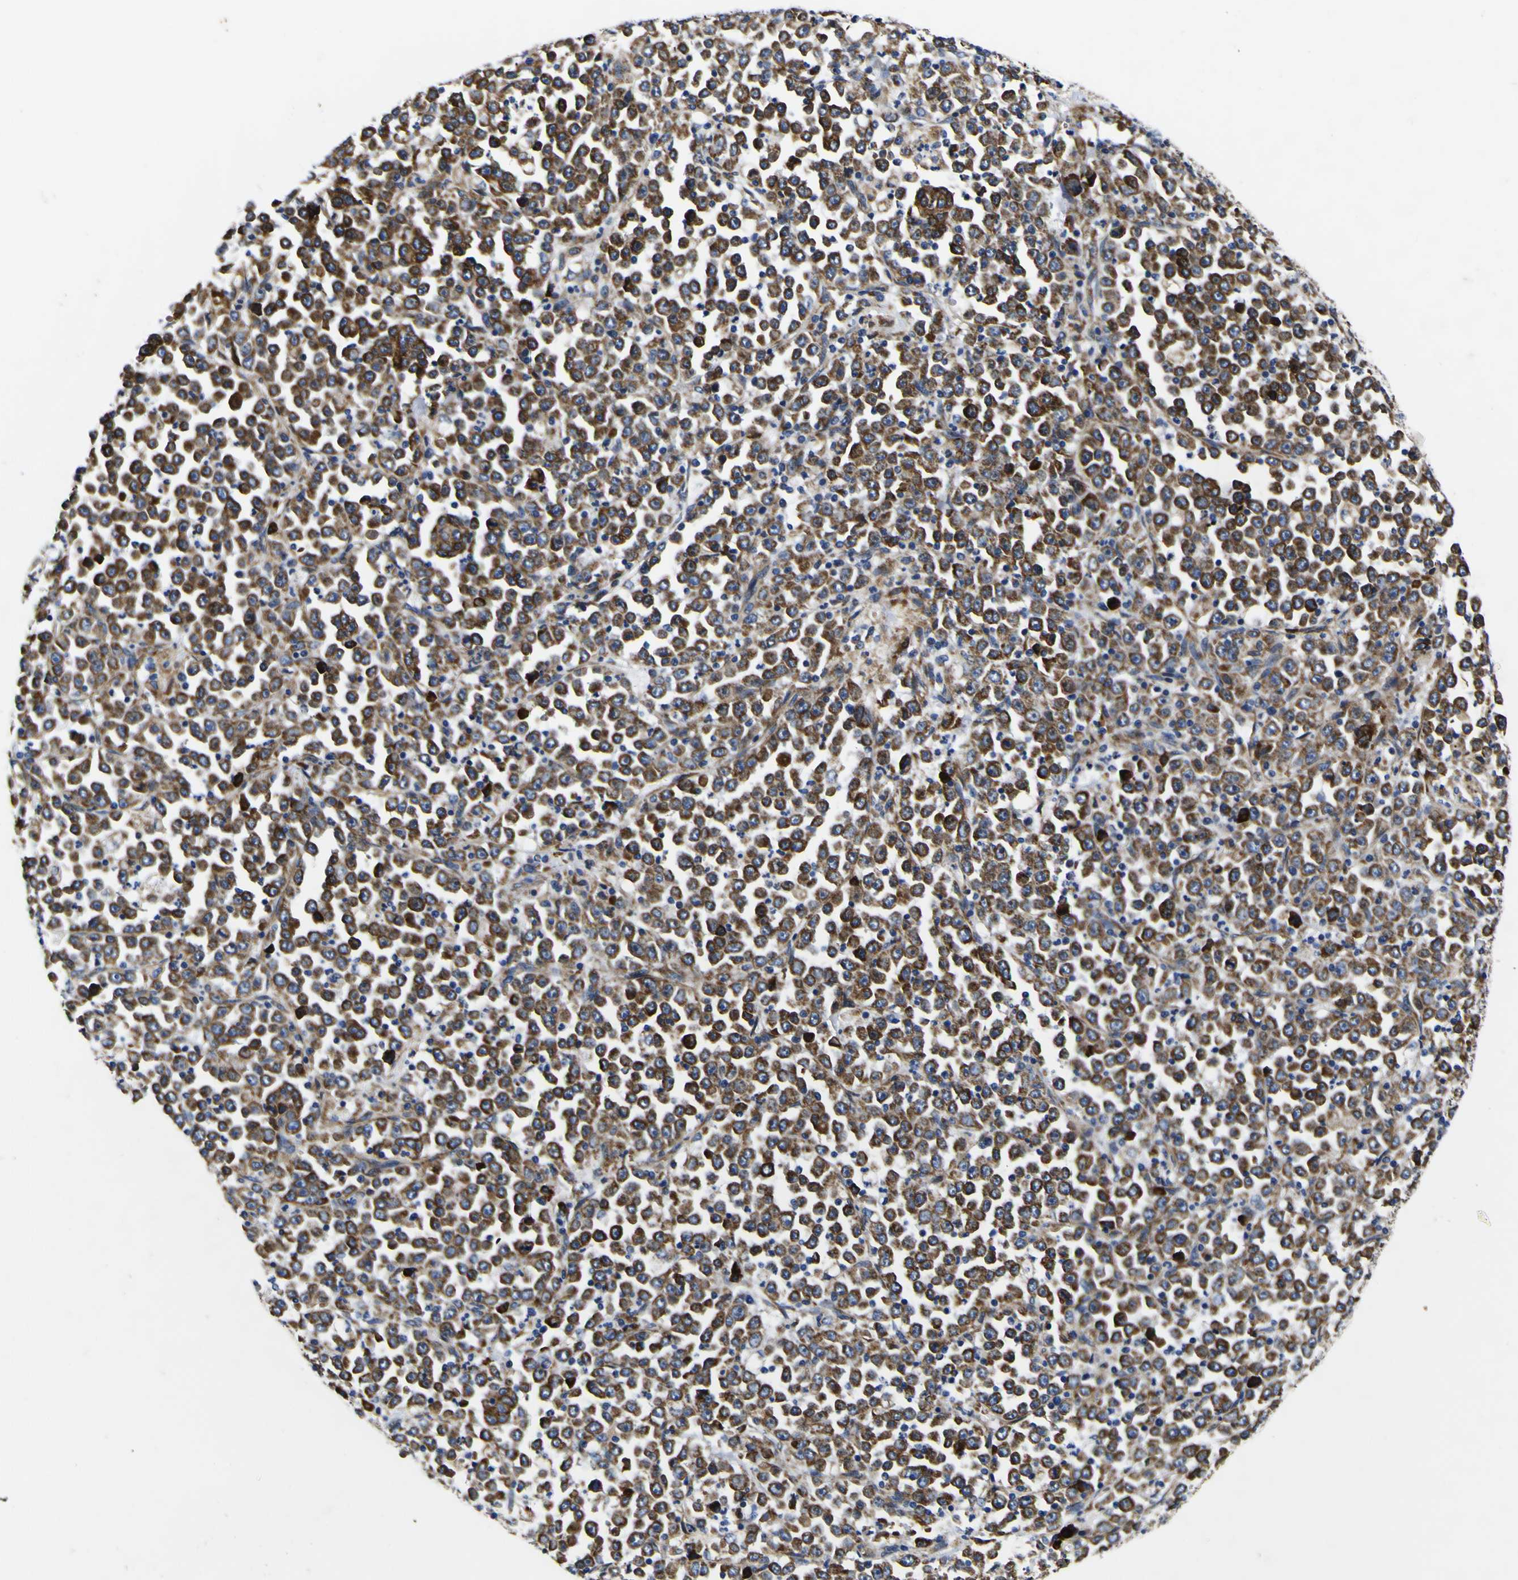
{"staining": {"intensity": "strong", "quantity": ">75%", "location": "cytoplasmic/membranous"}, "tissue": "stomach cancer", "cell_type": "Tumor cells", "image_type": "cancer", "snomed": [{"axis": "morphology", "description": "Normal tissue, NOS"}, {"axis": "morphology", "description": "Adenocarcinoma, NOS"}, {"axis": "topography", "description": "Stomach, upper"}, {"axis": "topography", "description": "Stomach"}], "caption": "An IHC histopathology image of neoplastic tissue is shown. Protein staining in brown highlights strong cytoplasmic/membranous positivity in adenocarcinoma (stomach) within tumor cells.", "gene": "SCD", "patient": {"sex": "male", "age": 59}}